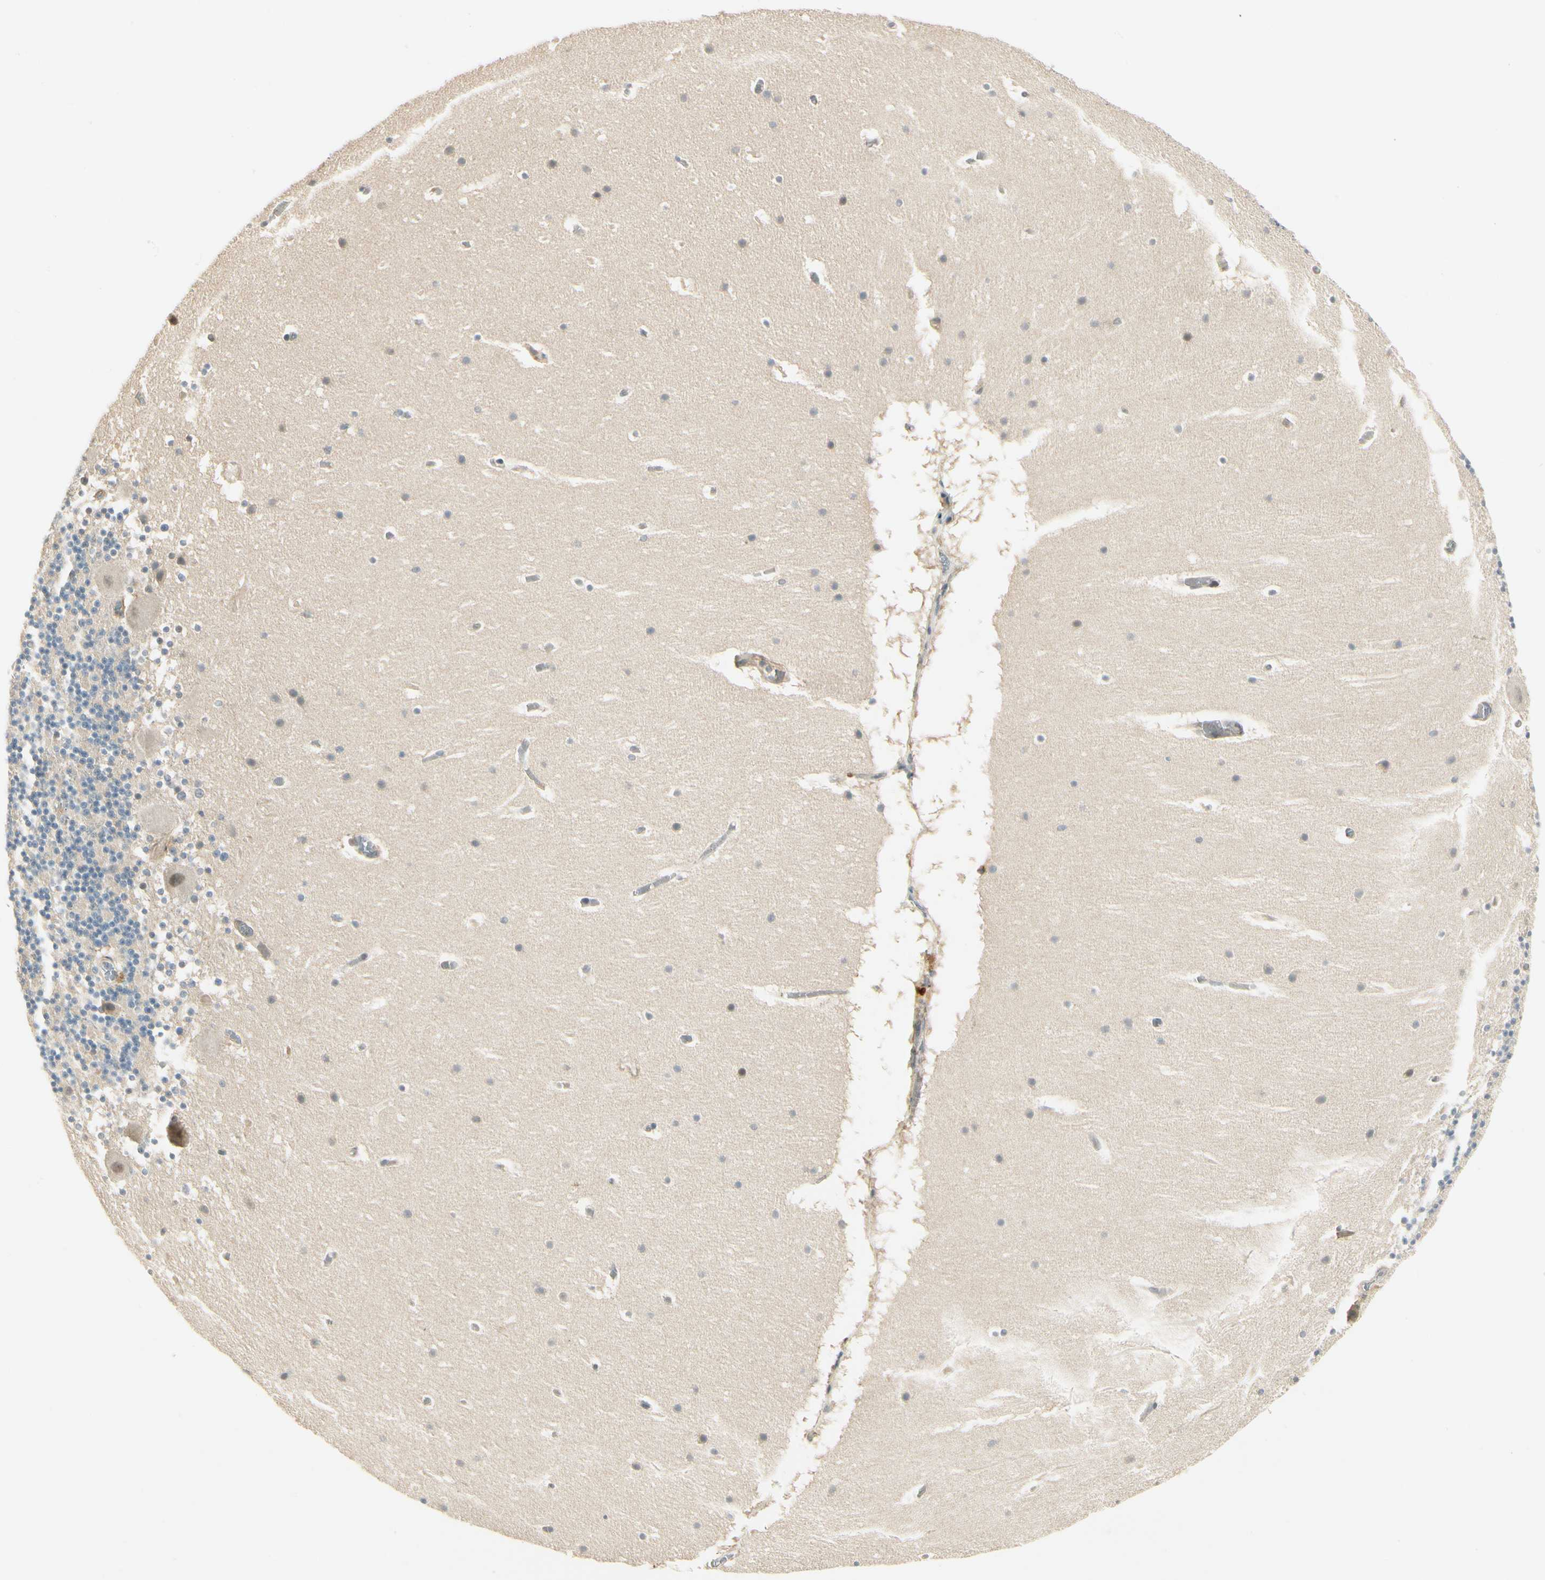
{"staining": {"intensity": "negative", "quantity": "none", "location": "none"}, "tissue": "cerebellum", "cell_type": "Cells in granular layer", "image_type": "normal", "snomed": [{"axis": "morphology", "description": "Normal tissue, NOS"}, {"axis": "topography", "description": "Cerebellum"}], "caption": "Immunohistochemical staining of unremarkable human cerebellum reveals no significant positivity in cells in granular layer. (DAB immunohistochemistry (IHC) visualized using brightfield microscopy, high magnification).", "gene": "EPHB3", "patient": {"sex": "male", "age": 45}}